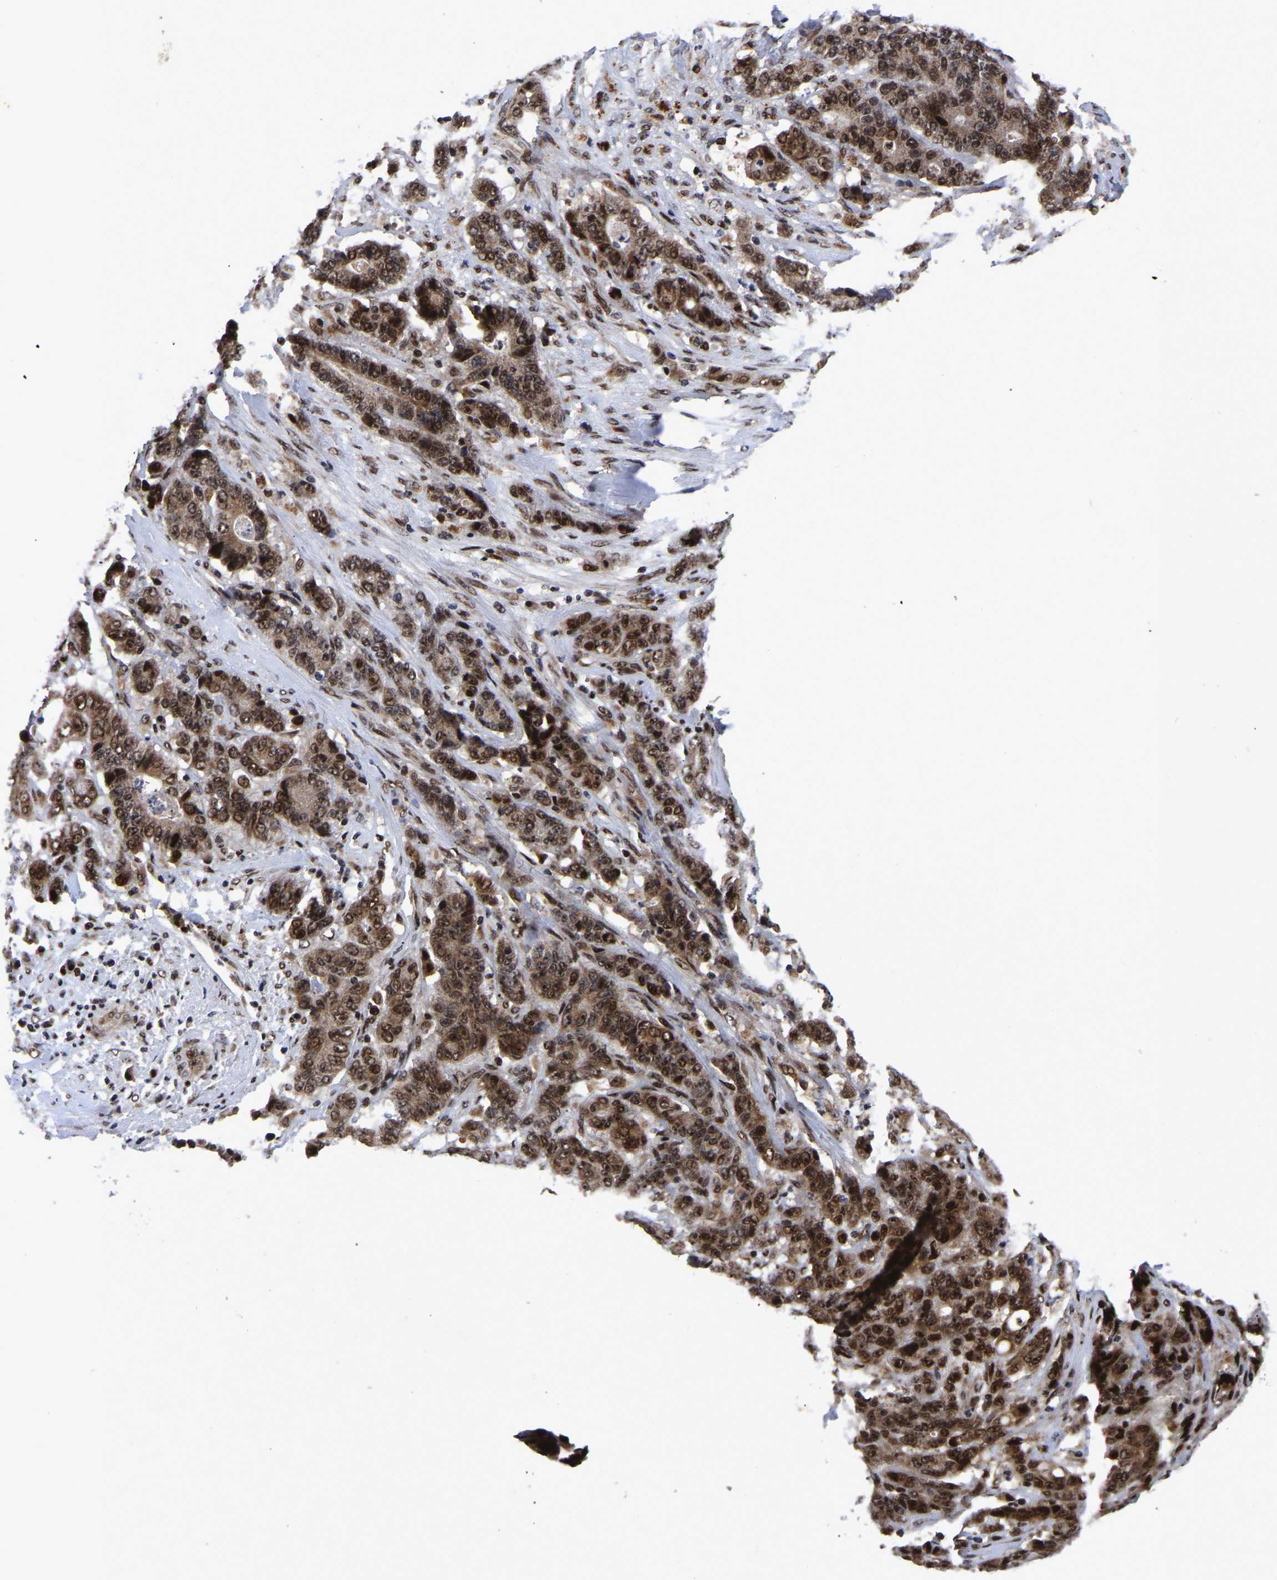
{"staining": {"intensity": "moderate", "quantity": ">75%", "location": "cytoplasmic/membranous,nuclear"}, "tissue": "stomach cancer", "cell_type": "Tumor cells", "image_type": "cancer", "snomed": [{"axis": "morphology", "description": "Adenocarcinoma, NOS"}, {"axis": "topography", "description": "Stomach"}], "caption": "Moderate cytoplasmic/membranous and nuclear protein positivity is identified in approximately >75% of tumor cells in stomach cancer.", "gene": "JUNB", "patient": {"sex": "female", "age": 73}}